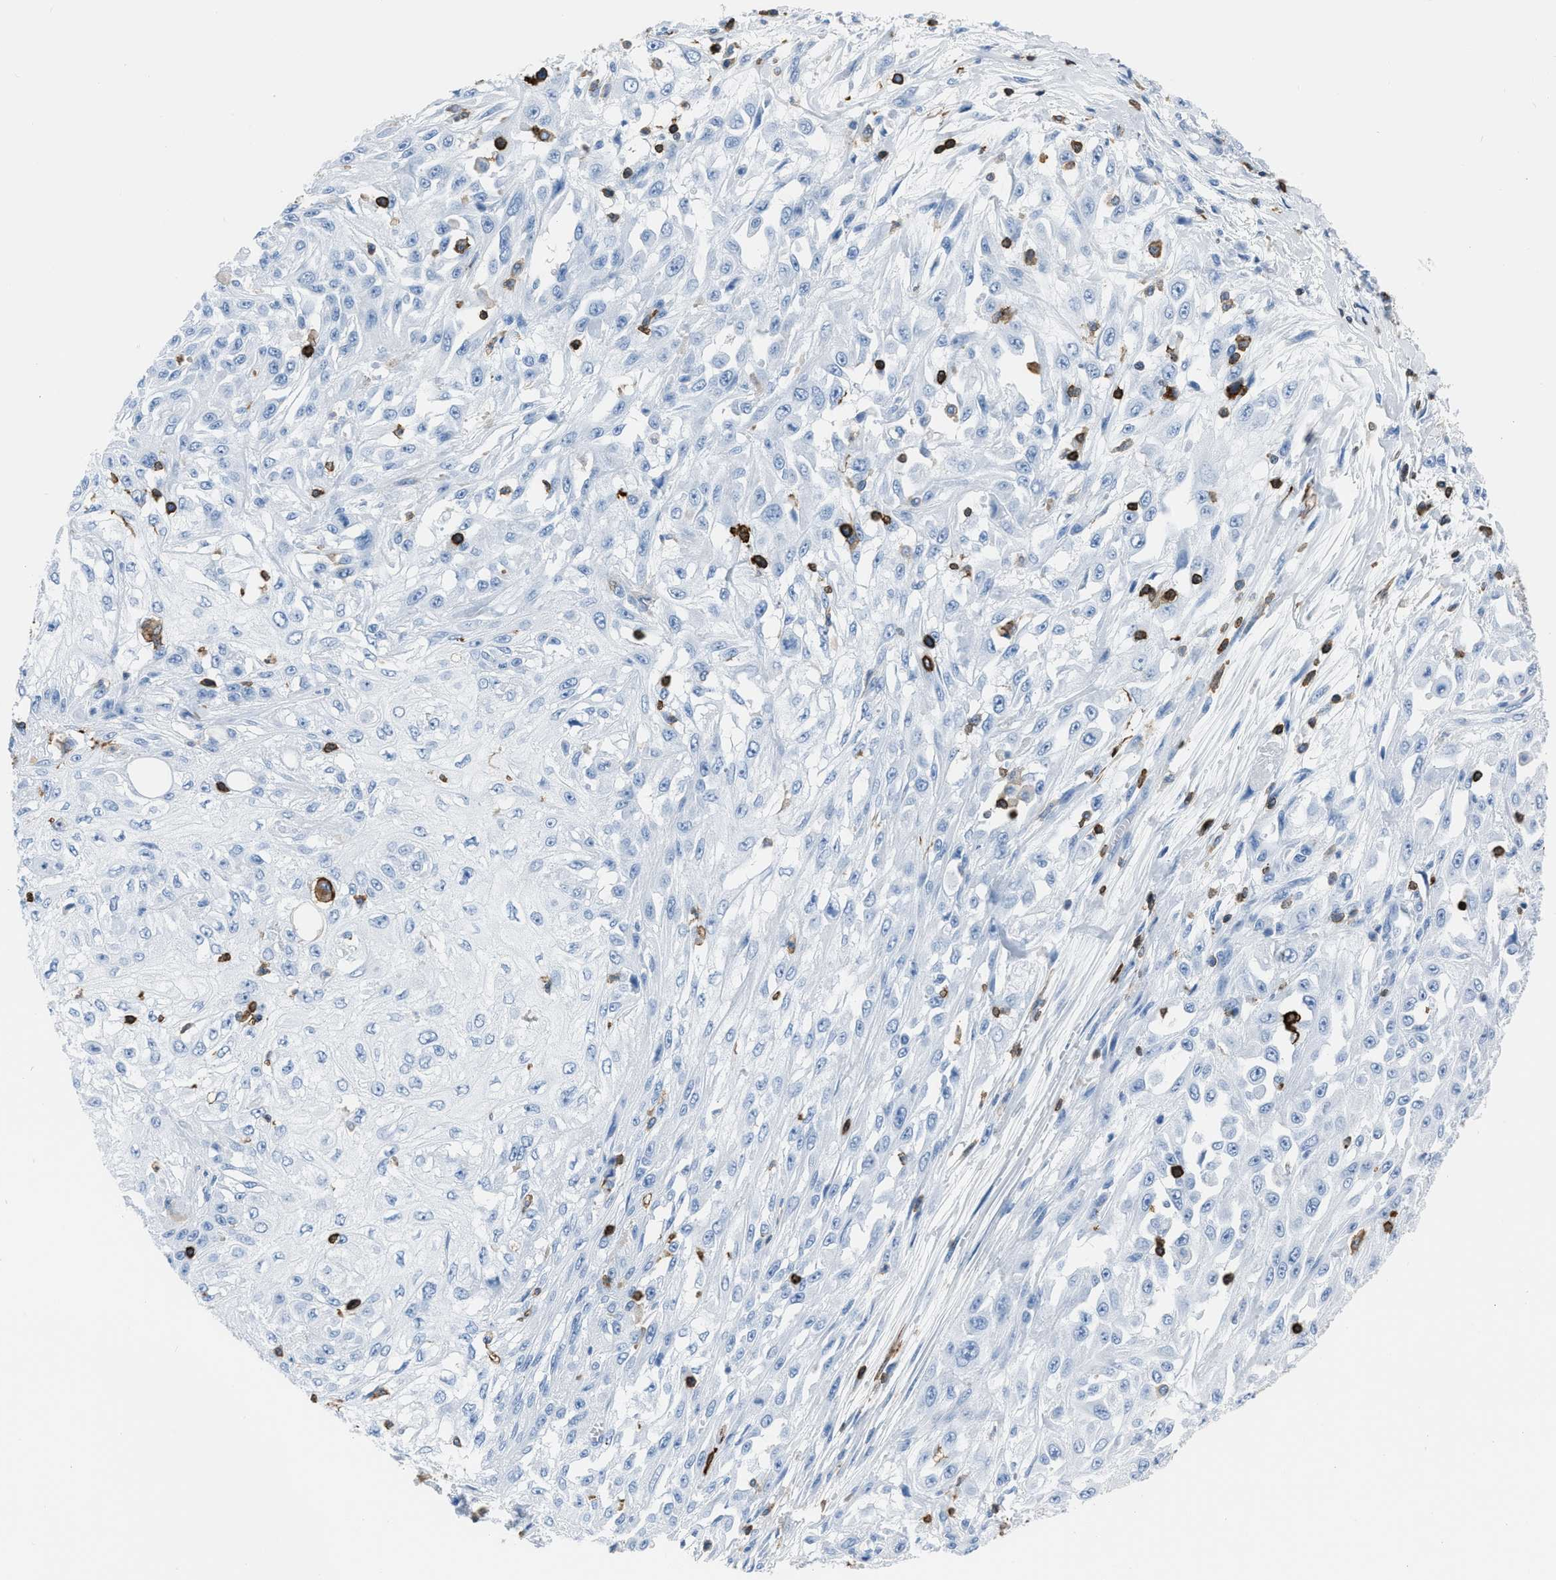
{"staining": {"intensity": "negative", "quantity": "none", "location": "none"}, "tissue": "skin cancer", "cell_type": "Tumor cells", "image_type": "cancer", "snomed": [{"axis": "morphology", "description": "Squamous cell carcinoma, NOS"}, {"axis": "morphology", "description": "Squamous cell carcinoma, metastatic, NOS"}, {"axis": "topography", "description": "Skin"}, {"axis": "topography", "description": "Lymph node"}], "caption": "Protein analysis of skin cancer reveals no significant staining in tumor cells.", "gene": "LSP1", "patient": {"sex": "male", "age": 75}}